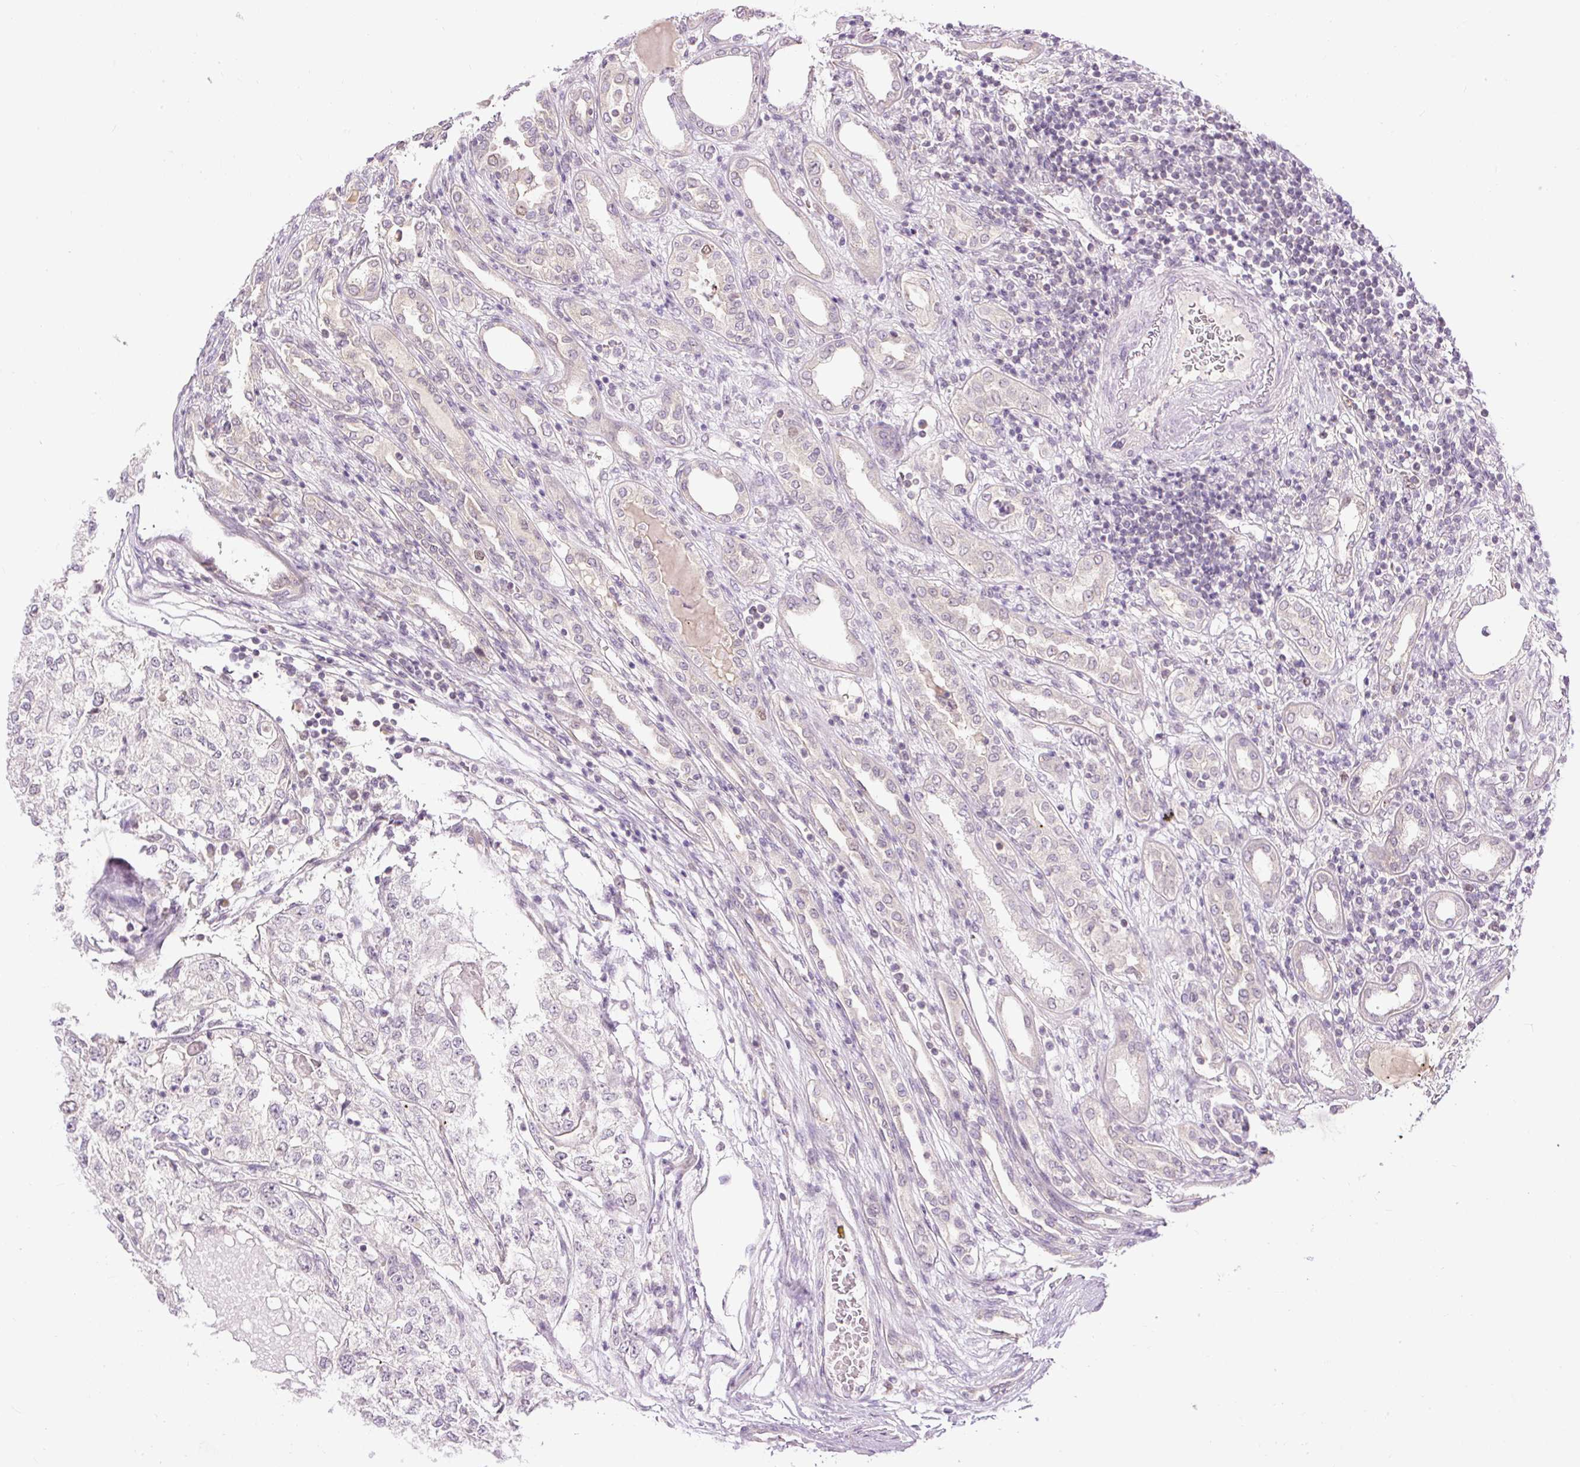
{"staining": {"intensity": "negative", "quantity": "none", "location": "none"}, "tissue": "renal cancer", "cell_type": "Tumor cells", "image_type": "cancer", "snomed": [{"axis": "morphology", "description": "Adenocarcinoma, NOS"}, {"axis": "topography", "description": "Kidney"}], "caption": "Tumor cells show no significant protein expression in renal cancer (adenocarcinoma).", "gene": "RACGAP1", "patient": {"sex": "female", "age": 54}}